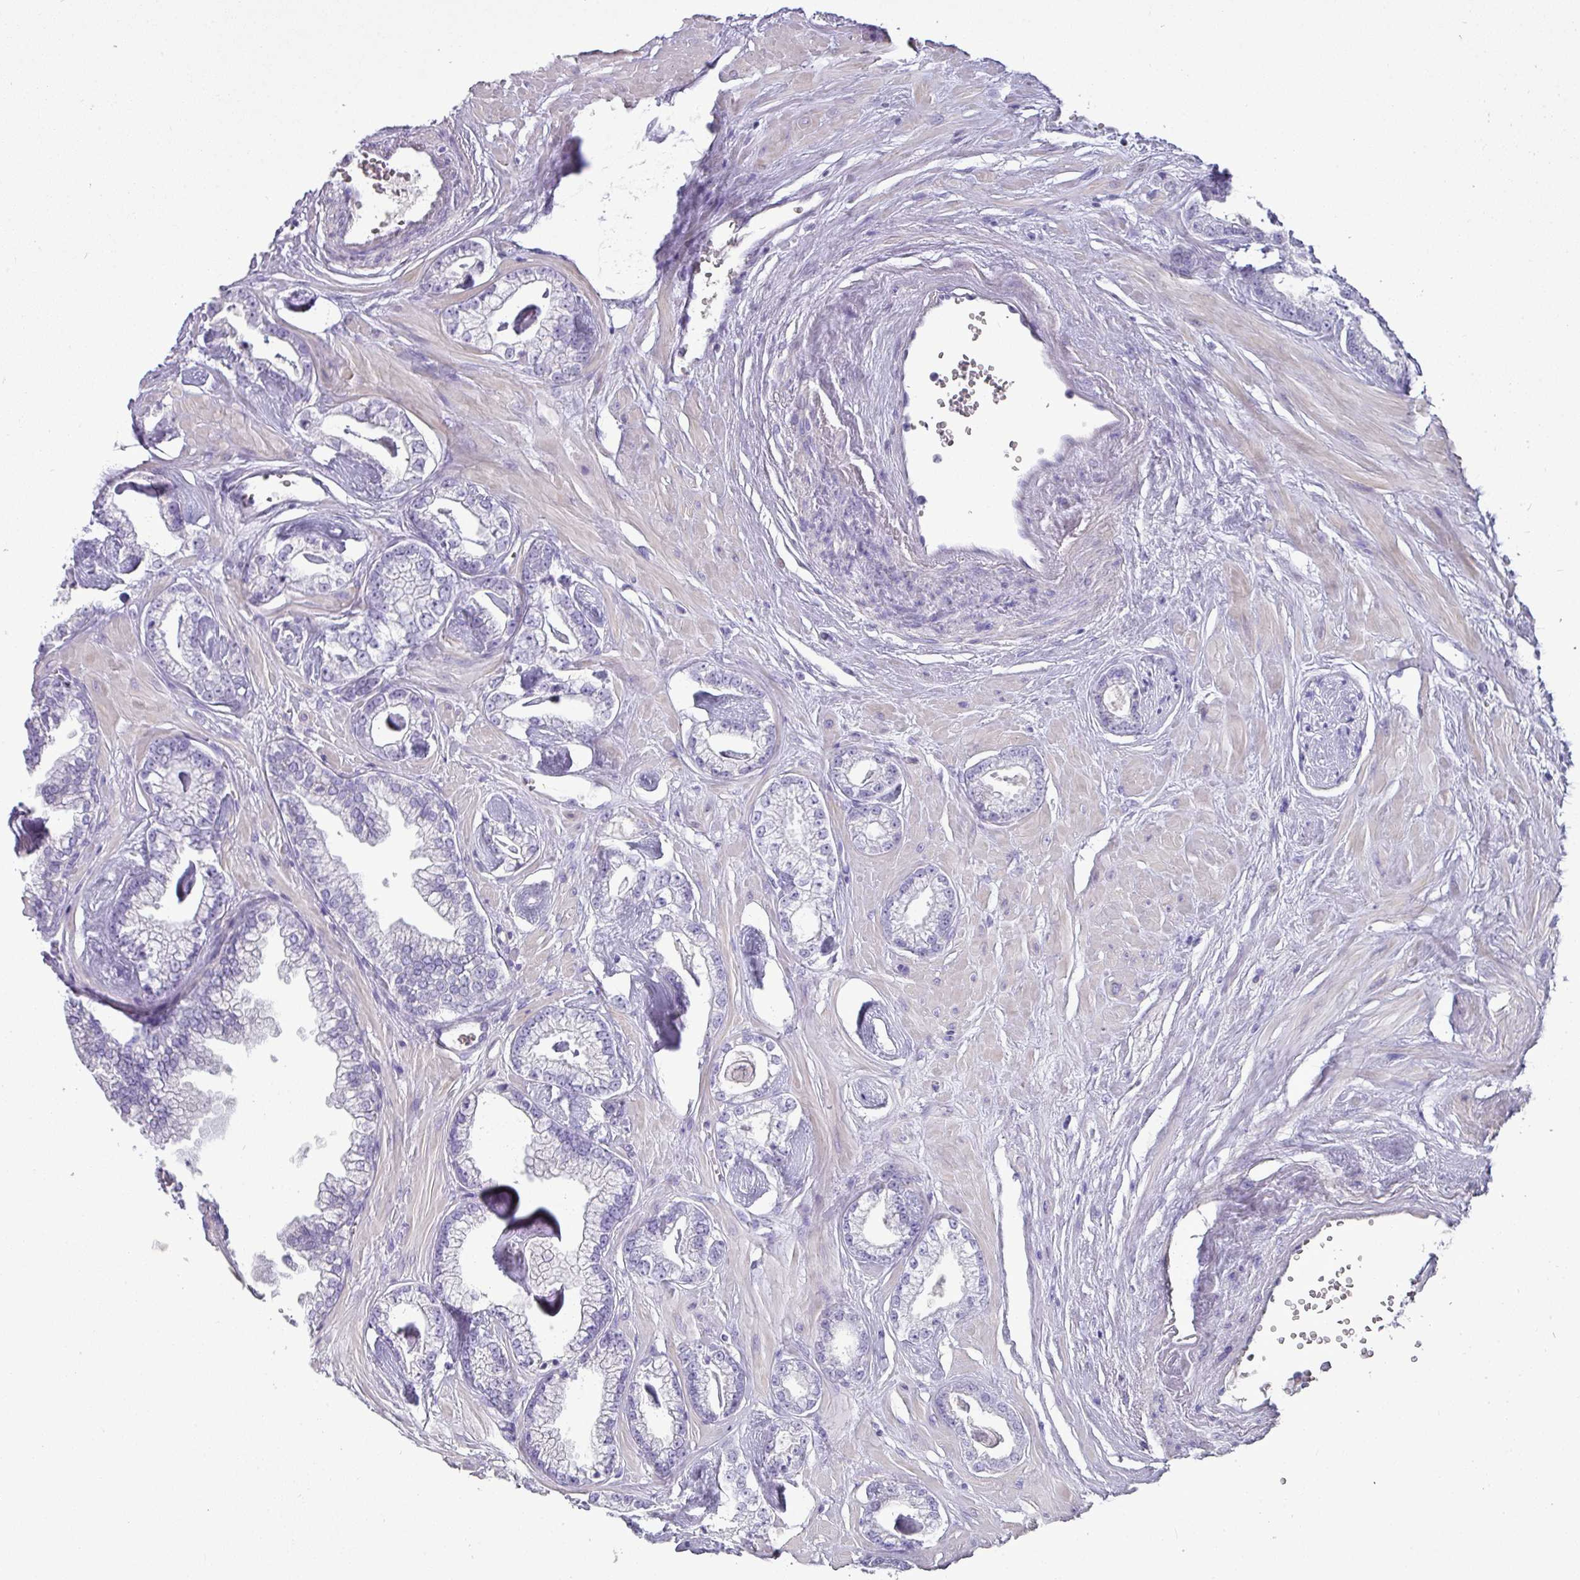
{"staining": {"intensity": "negative", "quantity": "none", "location": "none"}, "tissue": "prostate cancer", "cell_type": "Tumor cells", "image_type": "cancer", "snomed": [{"axis": "morphology", "description": "Adenocarcinoma, Low grade"}, {"axis": "topography", "description": "Prostate"}], "caption": "Photomicrograph shows no protein staining in tumor cells of low-grade adenocarcinoma (prostate) tissue.", "gene": "GSTA3", "patient": {"sex": "male", "age": 60}}